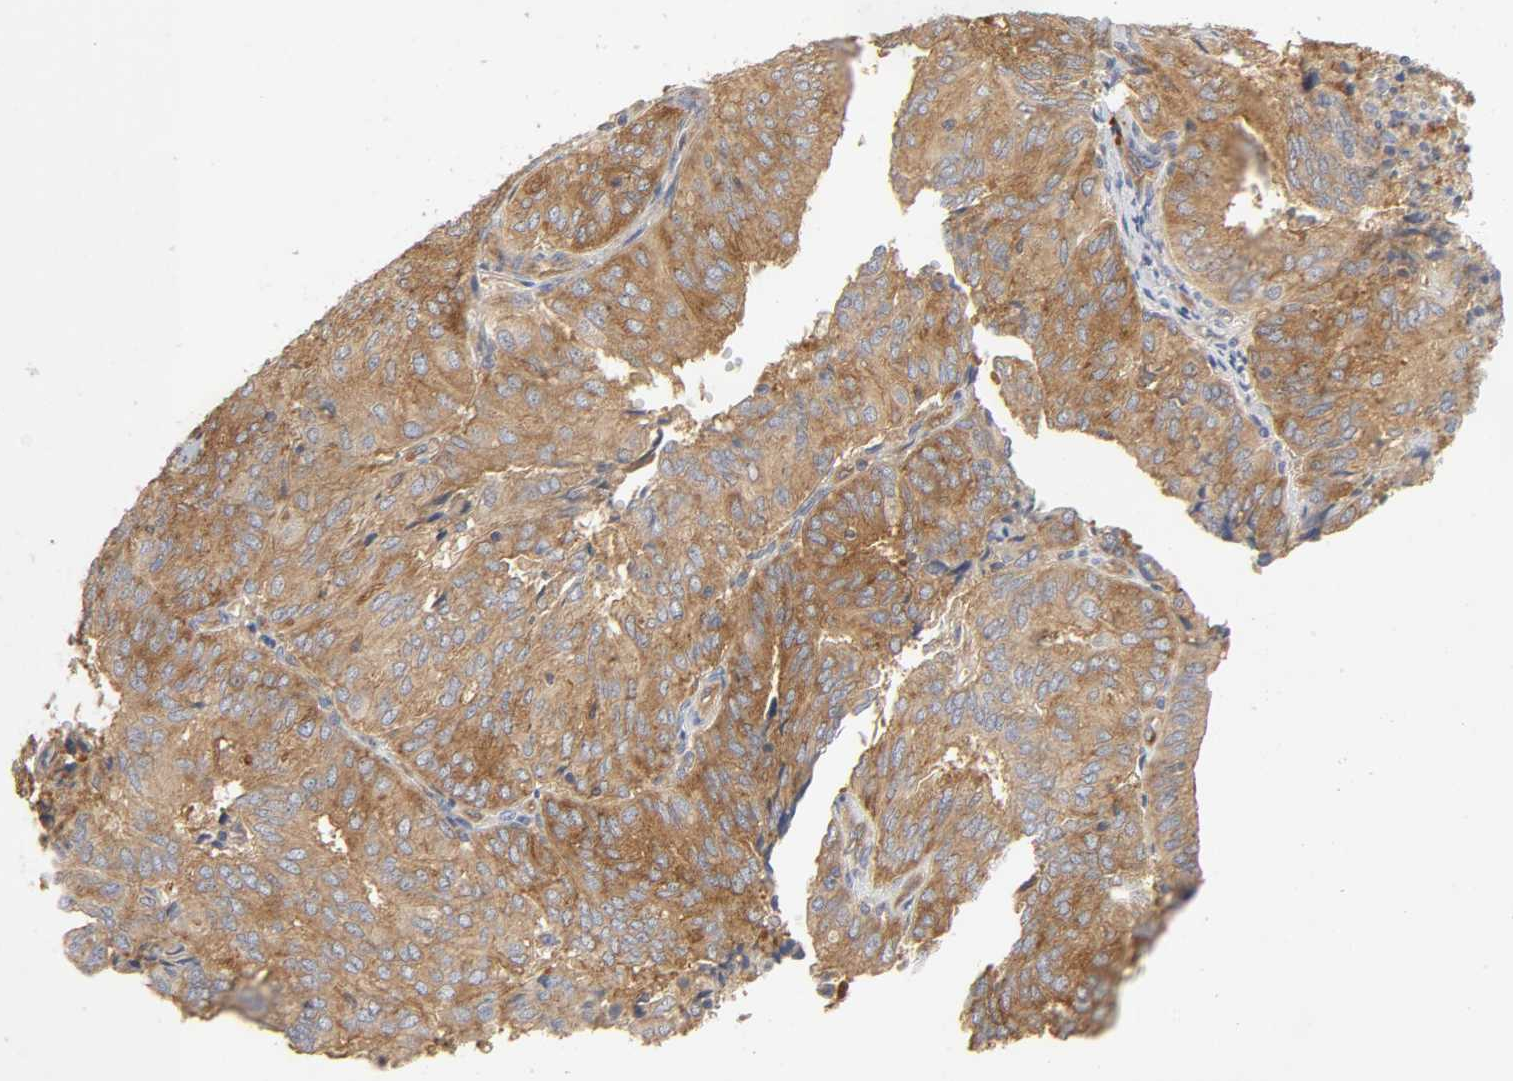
{"staining": {"intensity": "moderate", "quantity": ">75%", "location": "cytoplasmic/membranous"}, "tissue": "endometrial cancer", "cell_type": "Tumor cells", "image_type": "cancer", "snomed": [{"axis": "morphology", "description": "Adenocarcinoma, NOS"}, {"axis": "topography", "description": "Uterus"}], "caption": "Immunohistochemical staining of endometrial cancer (adenocarcinoma) demonstrates moderate cytoplasmic/membranous protein staining in about >75% of tumor cells.", "gene": "SCHIP1", "patient": {"sex": "female", "age": 60}}